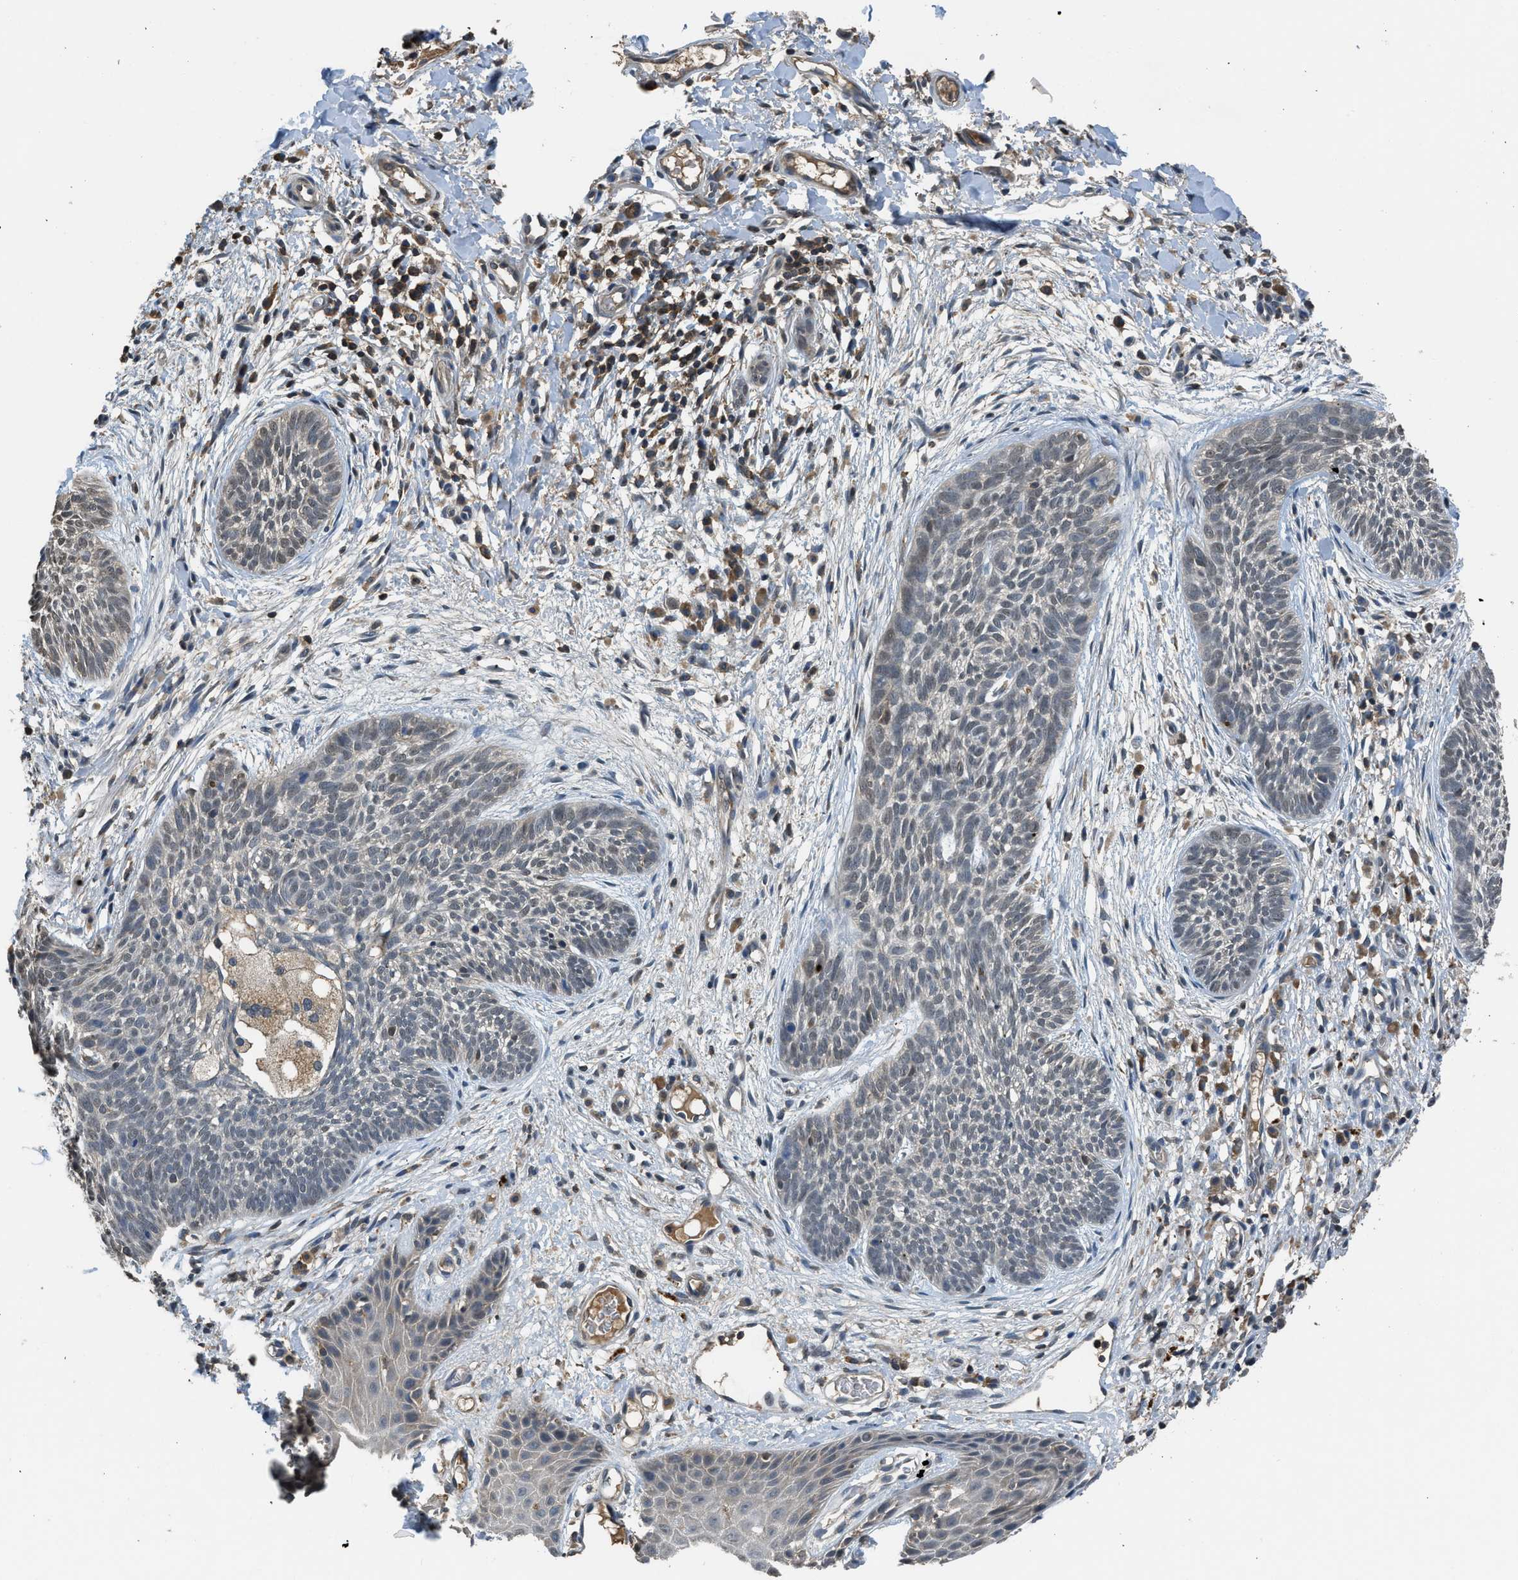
{"staining": {"intensity": "weak", "quantity": "25%-75%", "location": "nuclear"}, "tissue": "skin cancer", "cell_type": "Tumor cells", "image_type": "cancer", "snomed": [{"axis": "morphology", "description": "Basal cell carcinoma"}, {"axis": "topography", "description": "Skin"}], "caption": "Protein expression analysis of basal cell carcinoma (skin) shows weak nuclear staining in approximately 25%-75% of tumor cells.", "gene": "SLC15A4", "patient": {"sex": "female", "age": 59}}